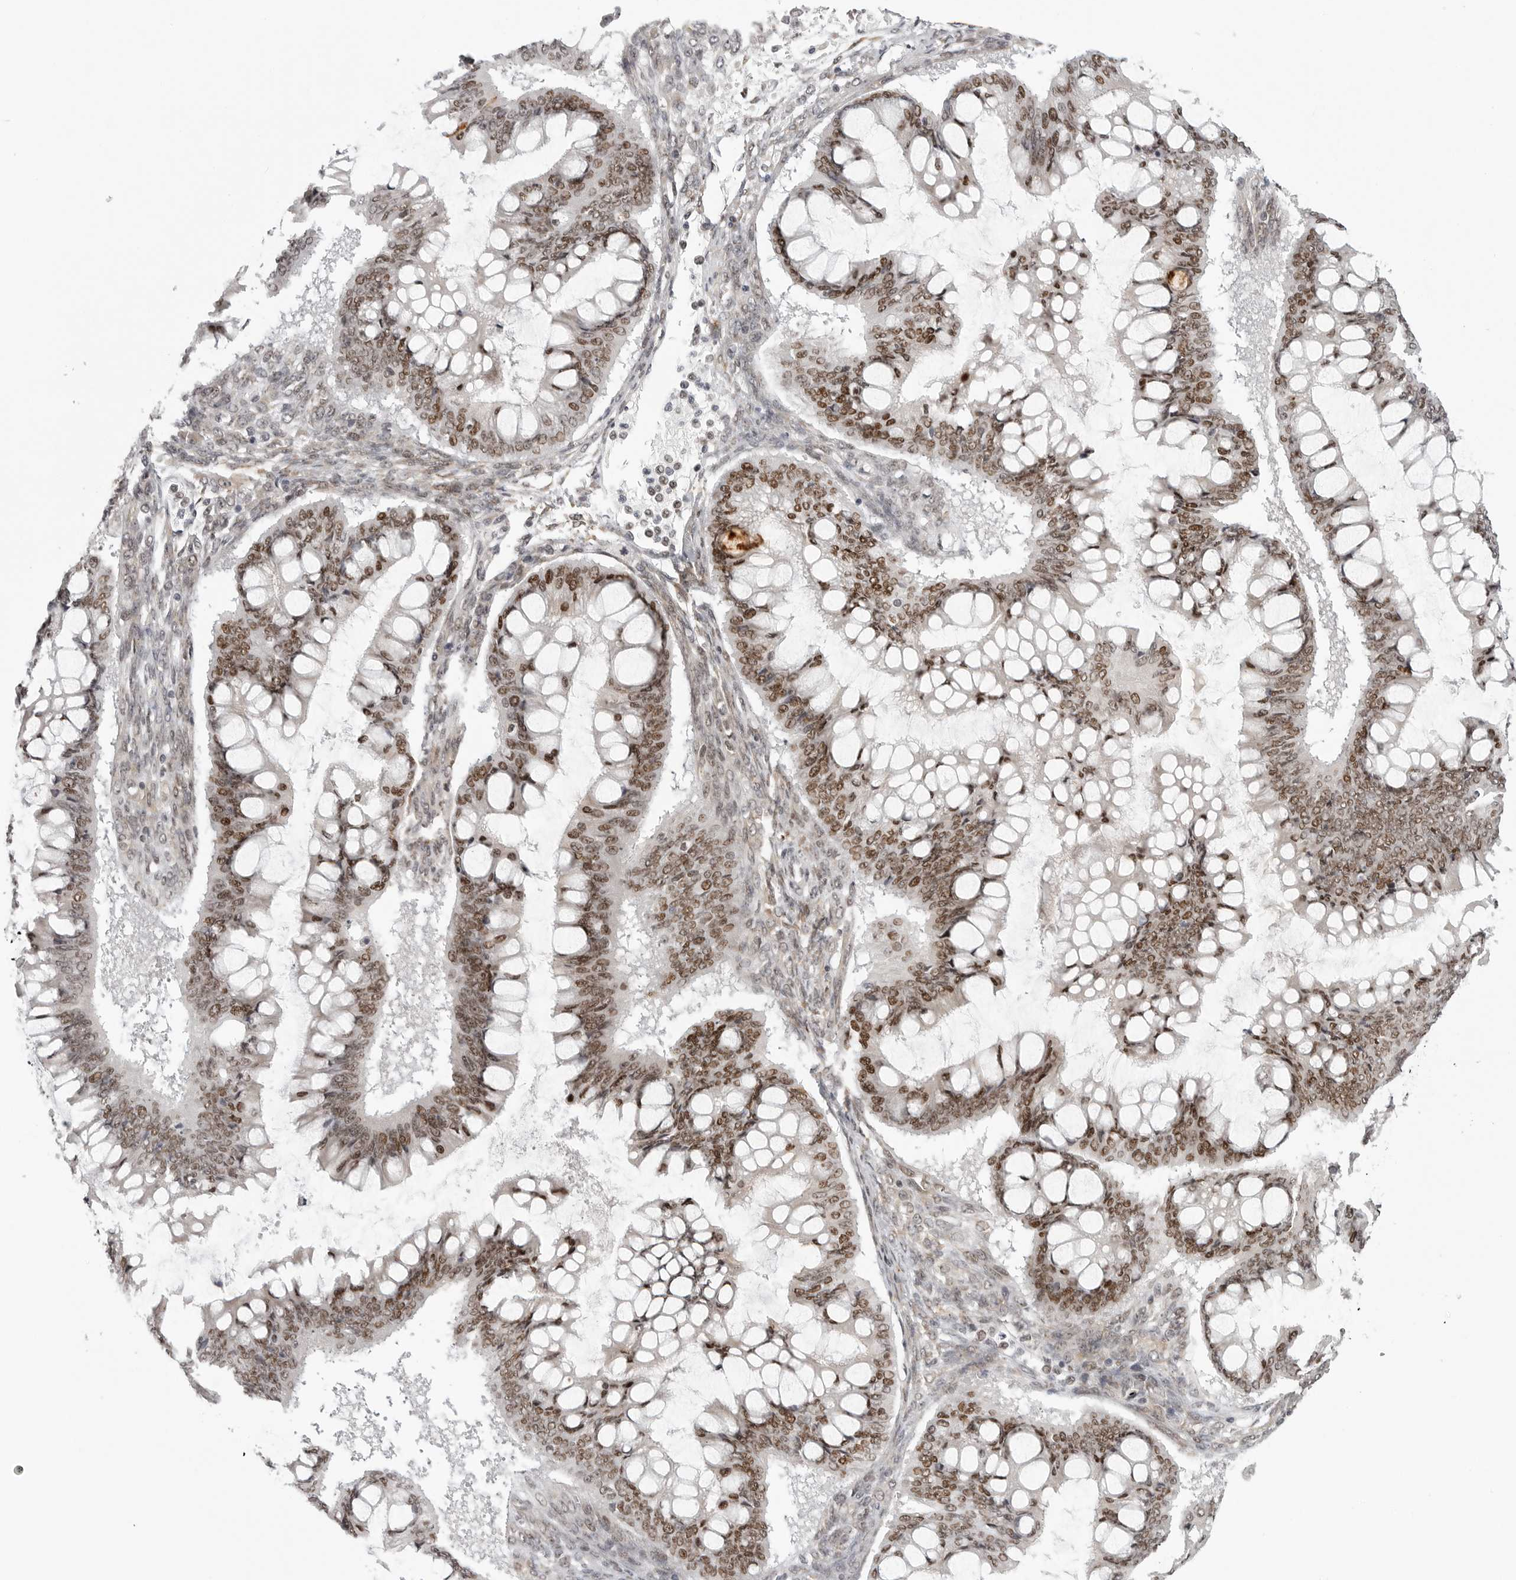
{"staining": {"intensity": "moderate", "quantity": ">75%", "location": "nuclear"}, "tissue": "ovarian cancer", "cell_type": "Tumor cells", "image_type": "cancer", "snomed": [{"axis": "morphology", "description": "Cystadenocarcinoma, mucinous, NOS"}, {"axis": "topography", "description": "Ovary"}], "caption": "Brown immunohistochemical staining in ovarian mucinous cystadenocarcinoma shows moderate nuclear positivity in about >75% of tumor cells.", "gene": "PRDM10", "patient": {"sex": "female", "age": 73}}